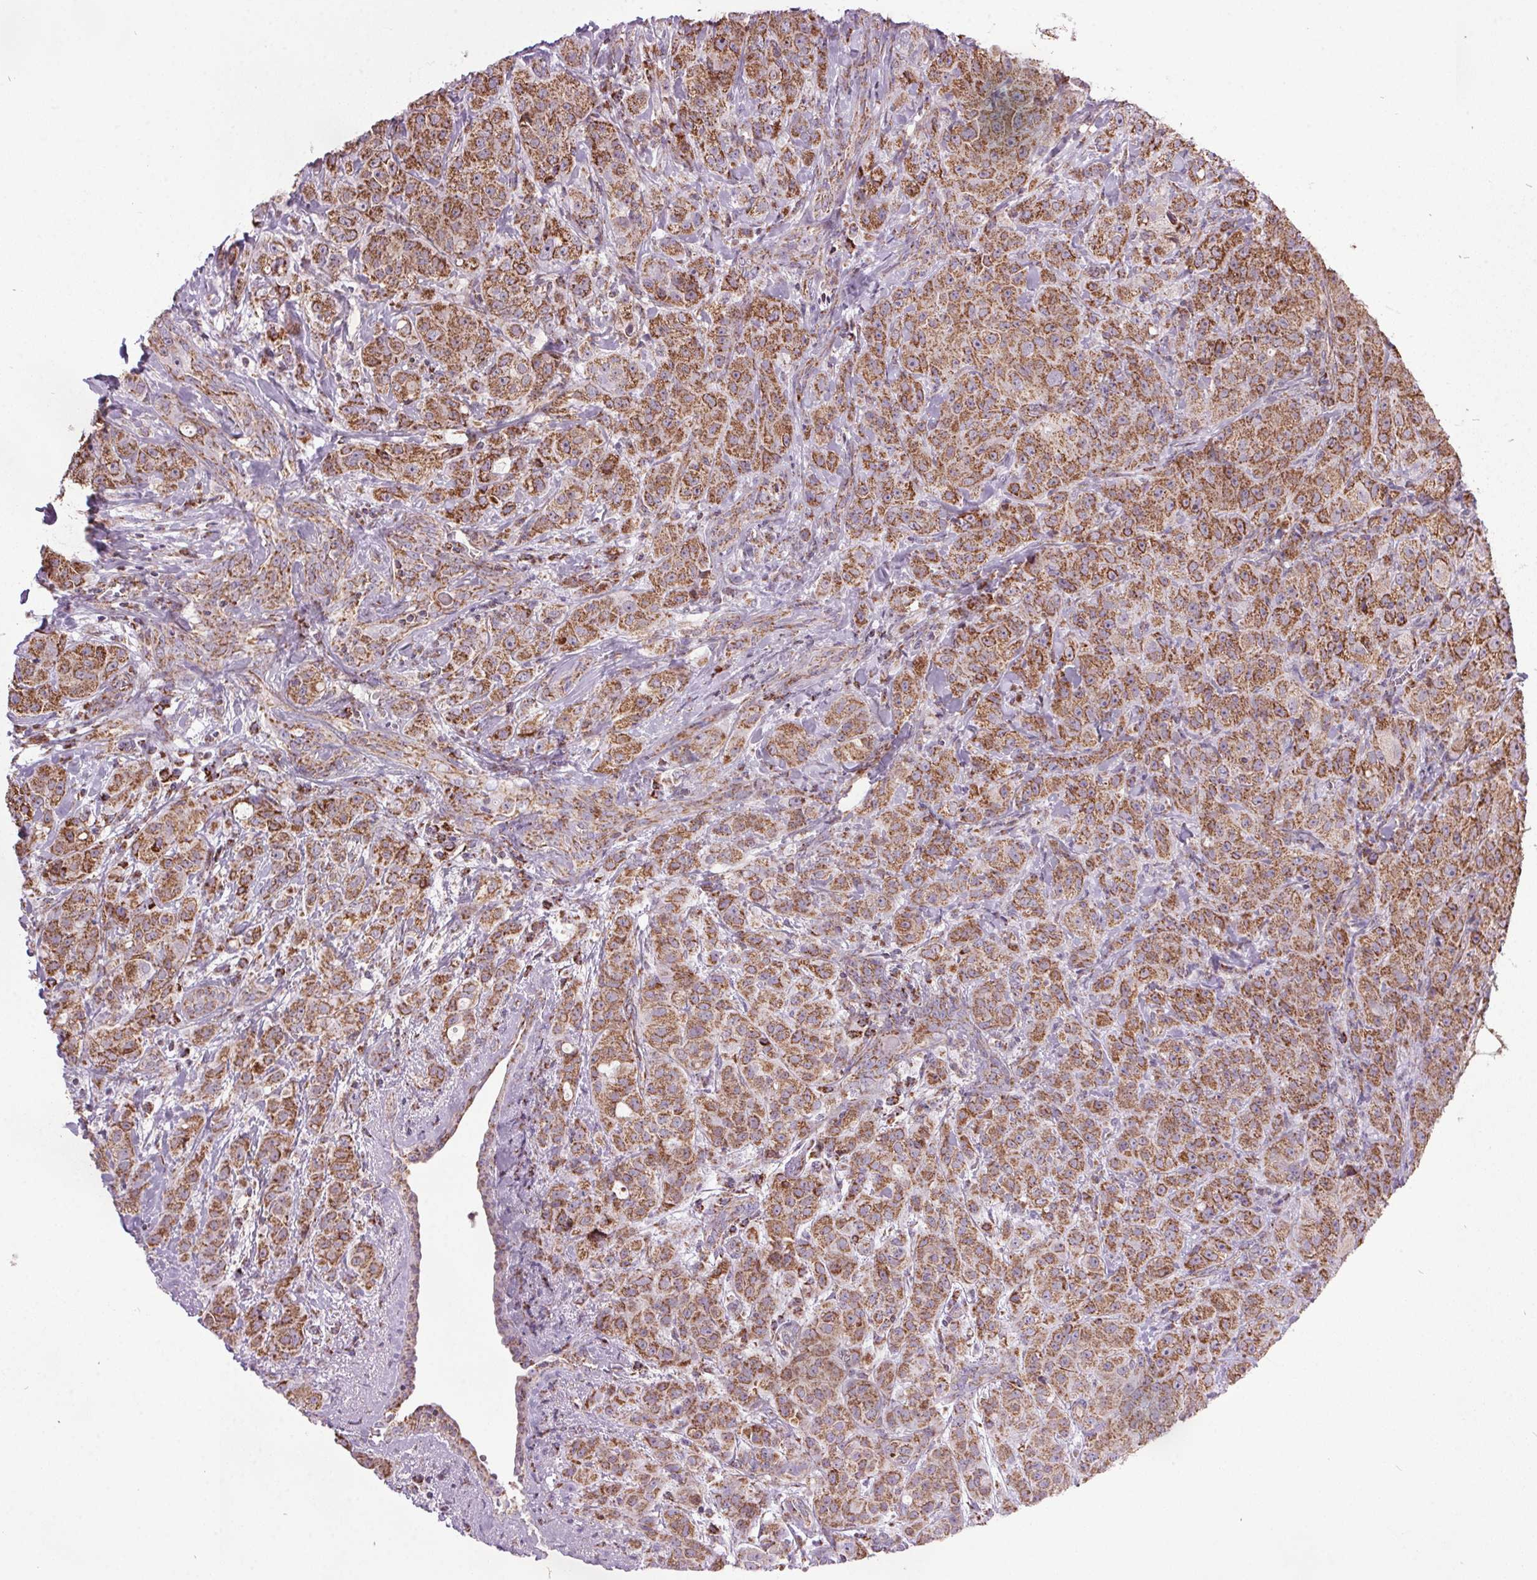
{"staining": {"intensity": "moderate", "quantity": ">75%", "location": "cytoplasmic/membranous"}, "tissue": "breast cancer", "cell_type": "Tumor cells", "image_type": "cancer", "snomed": [{"axis": "morphology", "description": "Normal tissue, NOS"}, {"axis": "morphology", "description": "Duct carcinoma"}, {"axis": "topography", "description": "Breast"}], "caption": "Breast intraductal carcinoma stained with a protein marker reveals moderate staining in tumor cells.", "gene": "NDUFS6", "patient": {"sex": "female", "age": 43}}